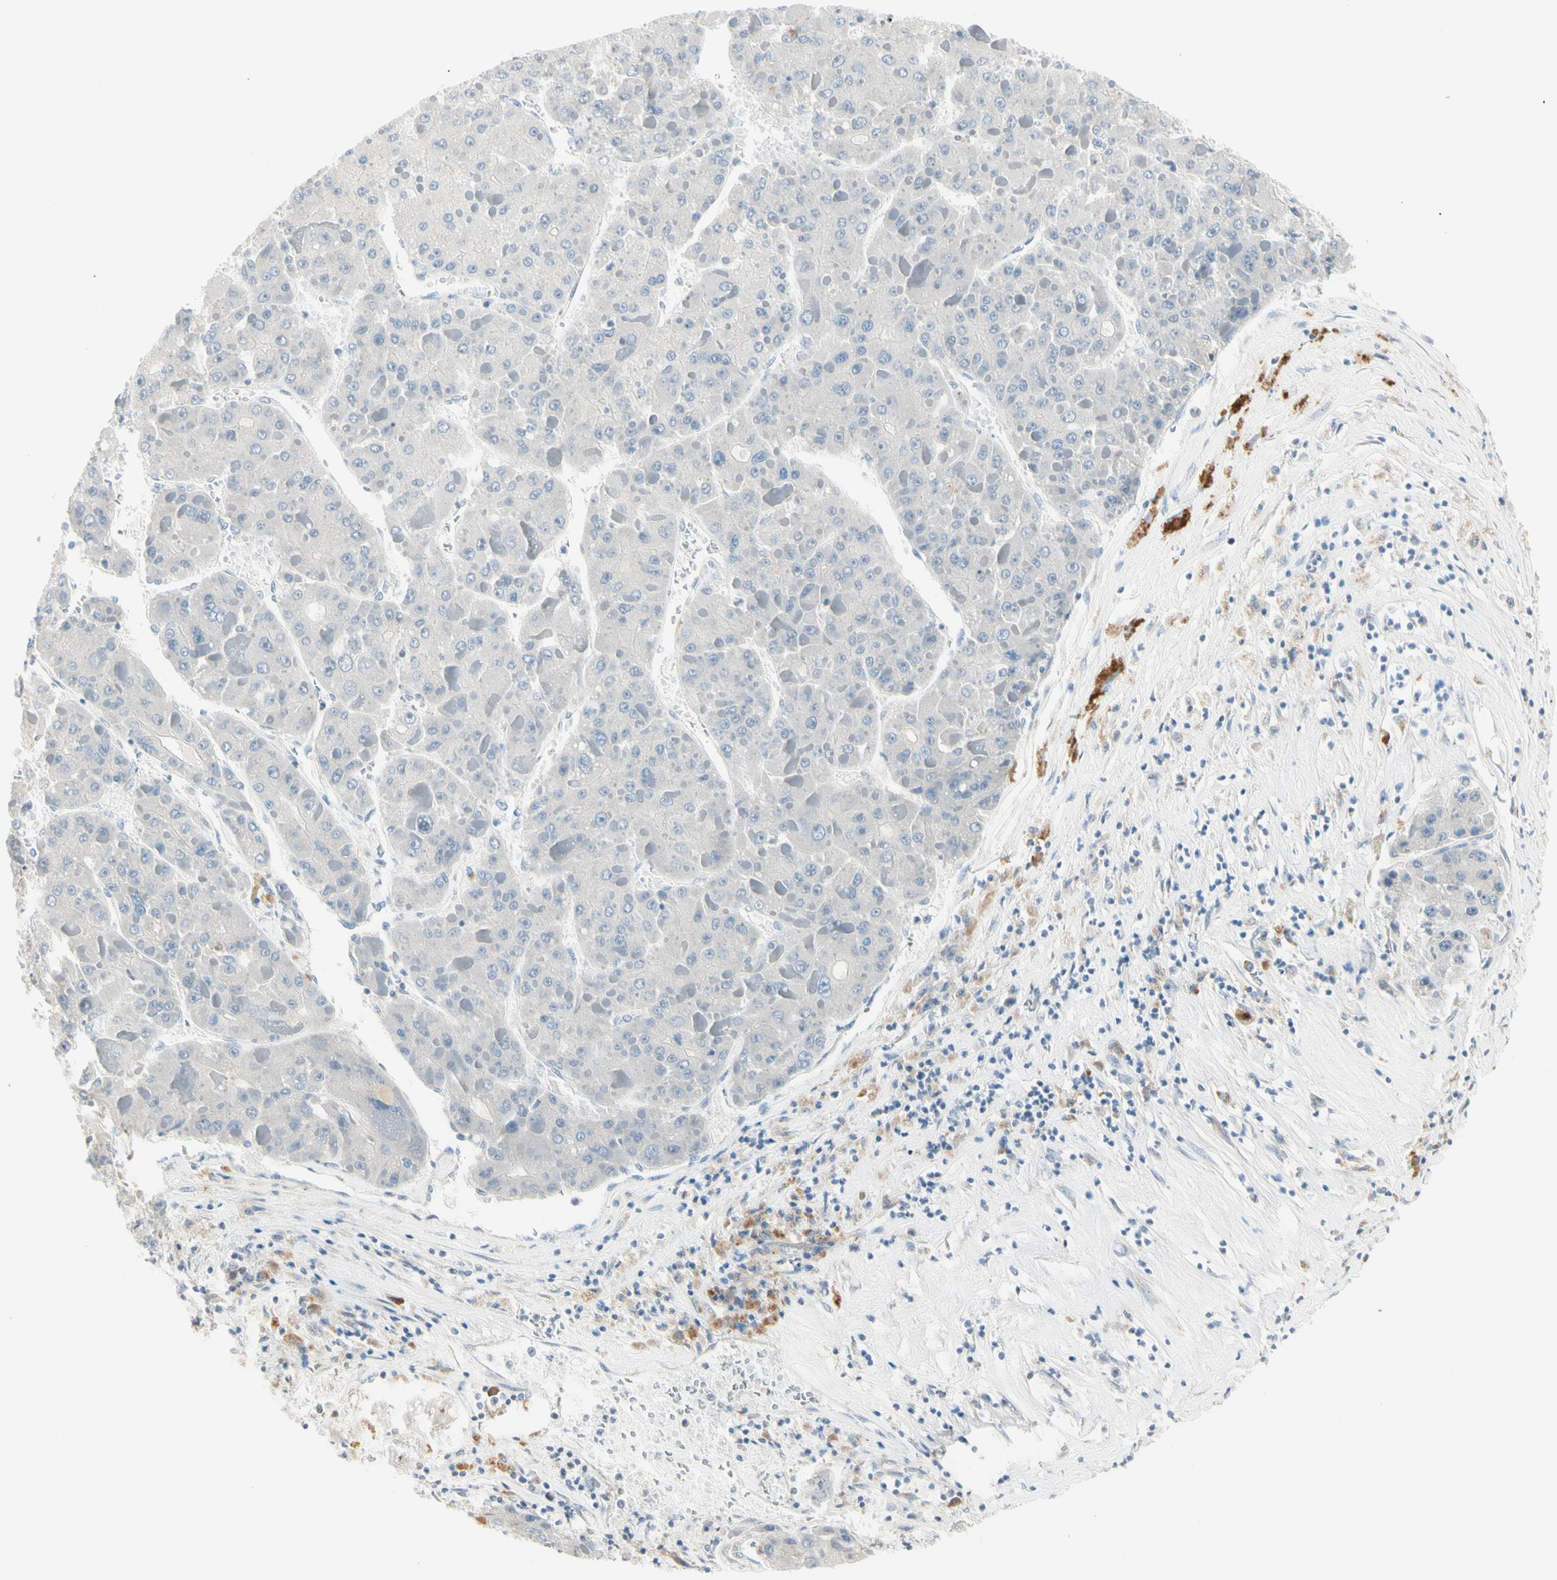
{"staining": {"intensity": "negative", "quantity": "none", "location": "none"}, "tissue": "liver cancer", "cell_type": "Tumor cells", "image_type": "cancer", "snomed": [{"axis": "morphology", "description": "Carcinoma, Hepatocellular, NOS"}, {"axis": "topography", "description": "Liver"}], "caption": "Immunohistochemistry (IHC) photomicrograph of neoplastic tissue: human liver hepatocellular carcinoma stained with DAB exhibits no significant protein expression in tumor cells.", "gene": "ALDH18A1", "patient": {"sex": "female", "age": 73}}